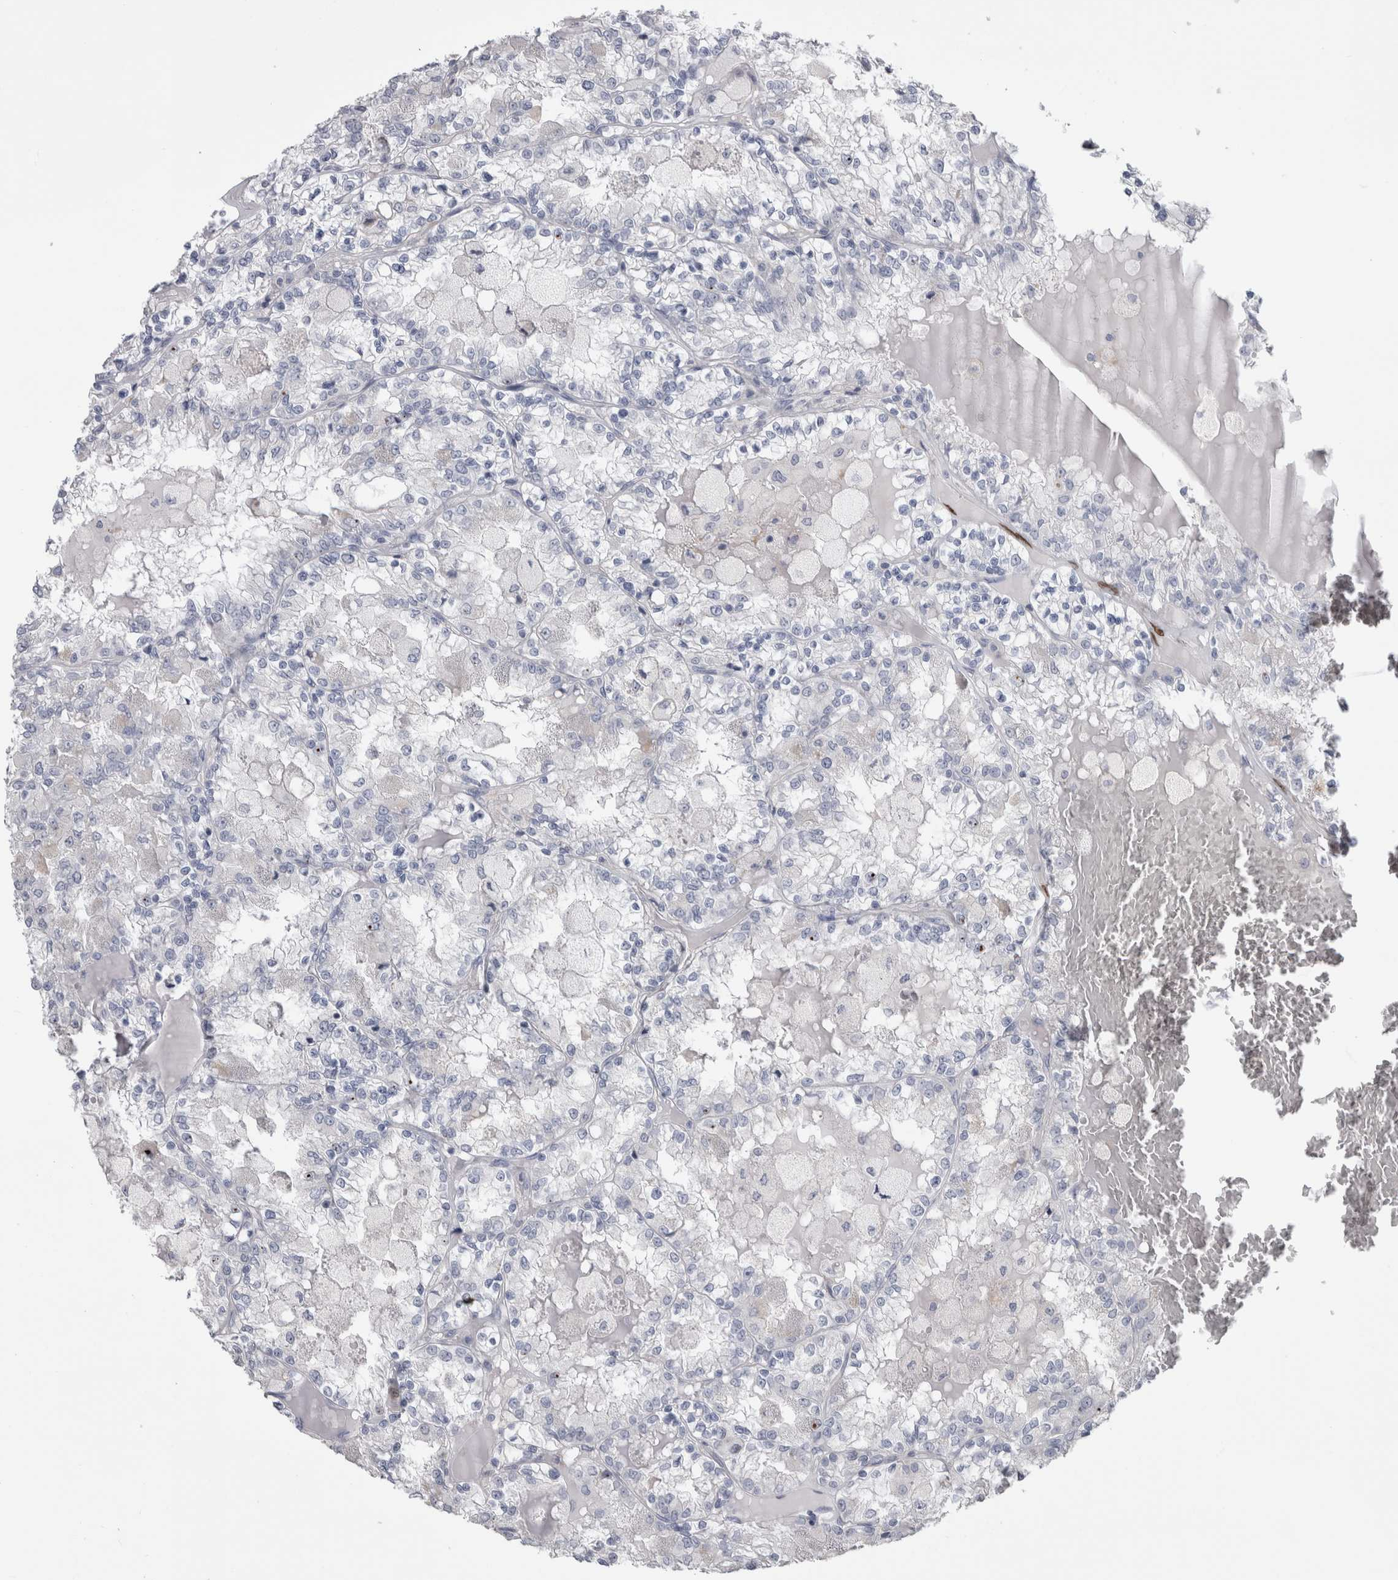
{"staining": {"intensity": "negative", "quantity": "none", "location": "none"}, "tissue": "renal cancer", "cell_type": "Tumor cells", "image_type": "cancer", "snomed": [{"axis": "morphology", "description": "Adenocarcinoma, NOS"}, {"axis": "topography", "description": "Kidney"}], "caption": "This is a photomicrograph of immunohistochemistry staining of renal cancer, which shows no expression in tumor cells.", "gene": "IL33", "patient": {"sex": "female", "age": 56}}